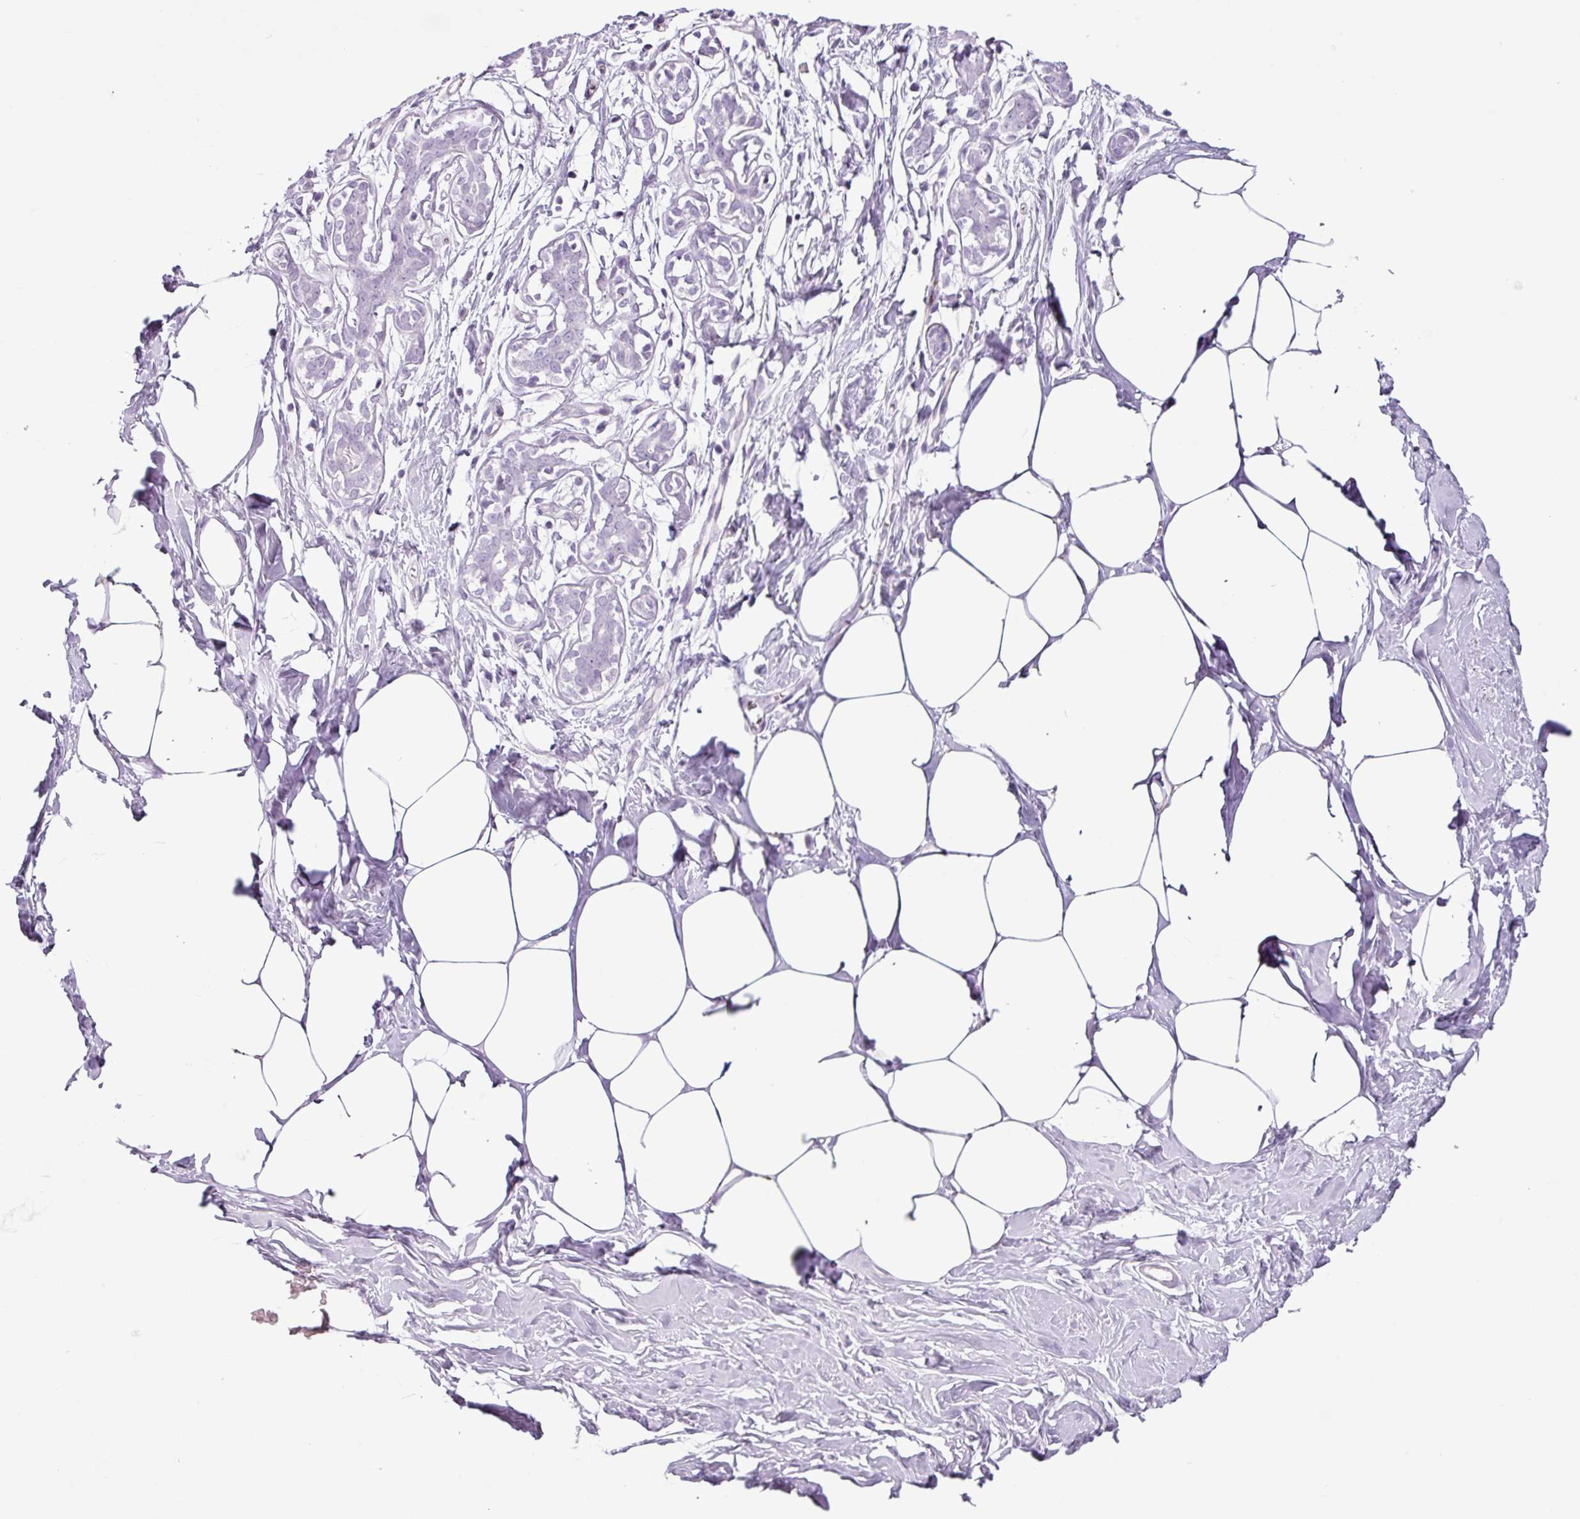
{"staining": {"intensity": "negative", "quantity": "none", "location": "none"}, "tissue": "breast", "cell_type": "Adipocytes", "image_type": "normal", "snomed": [{"axis": "morphology", "description": "Normal tissue, NOS"}, {"axis": "topography", "description": "Breast"}], "caption": "This is a image of IHC staining of unremarkable breast, which shows no staining in adipocytes.", "gene": "TMEM178A", "patient": {"sex": "female", "age": 27}}